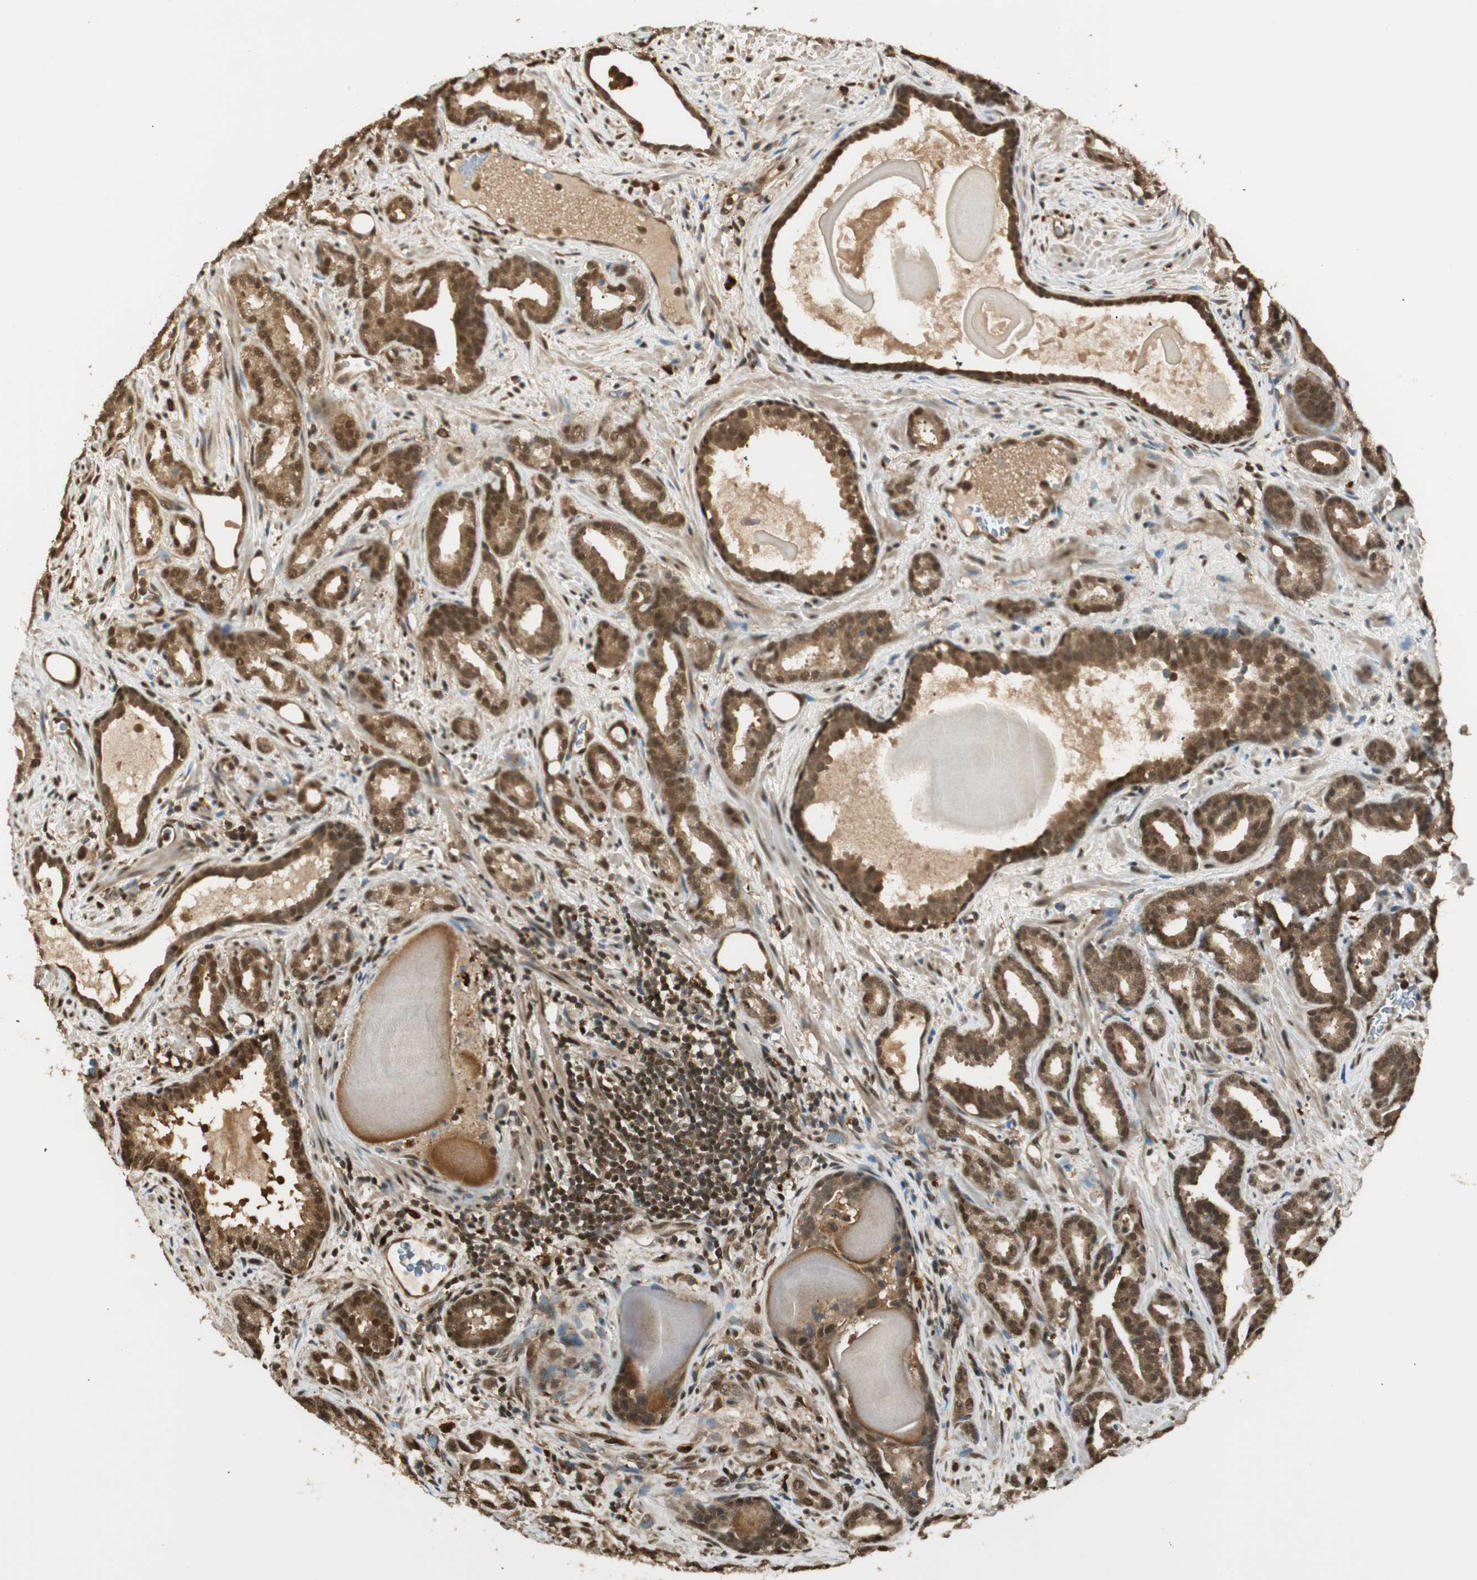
{"staining": {"intensity": "strong", "quantity": ">75%", "location": "cytoplasmic/membranous,nuclear"}, "tissue": "prostate cancer", "cell_type": "Tumor cells", "image_type": "cancer", "snomed": [{"axis": "morphology", "description": "Adenocarcinoma, Low grade"}, {"axis": "topography", "description": "Prostate"}], "caption": "Strong cytoplasmic/membranous and nuclear staining for a protein is identified in about >75% of tumor cells of adenocarcinoma (low-grade) (prostate) using IHC.", "gene": "ZNF443", "patient": {"sex": "male", "age": 63}}